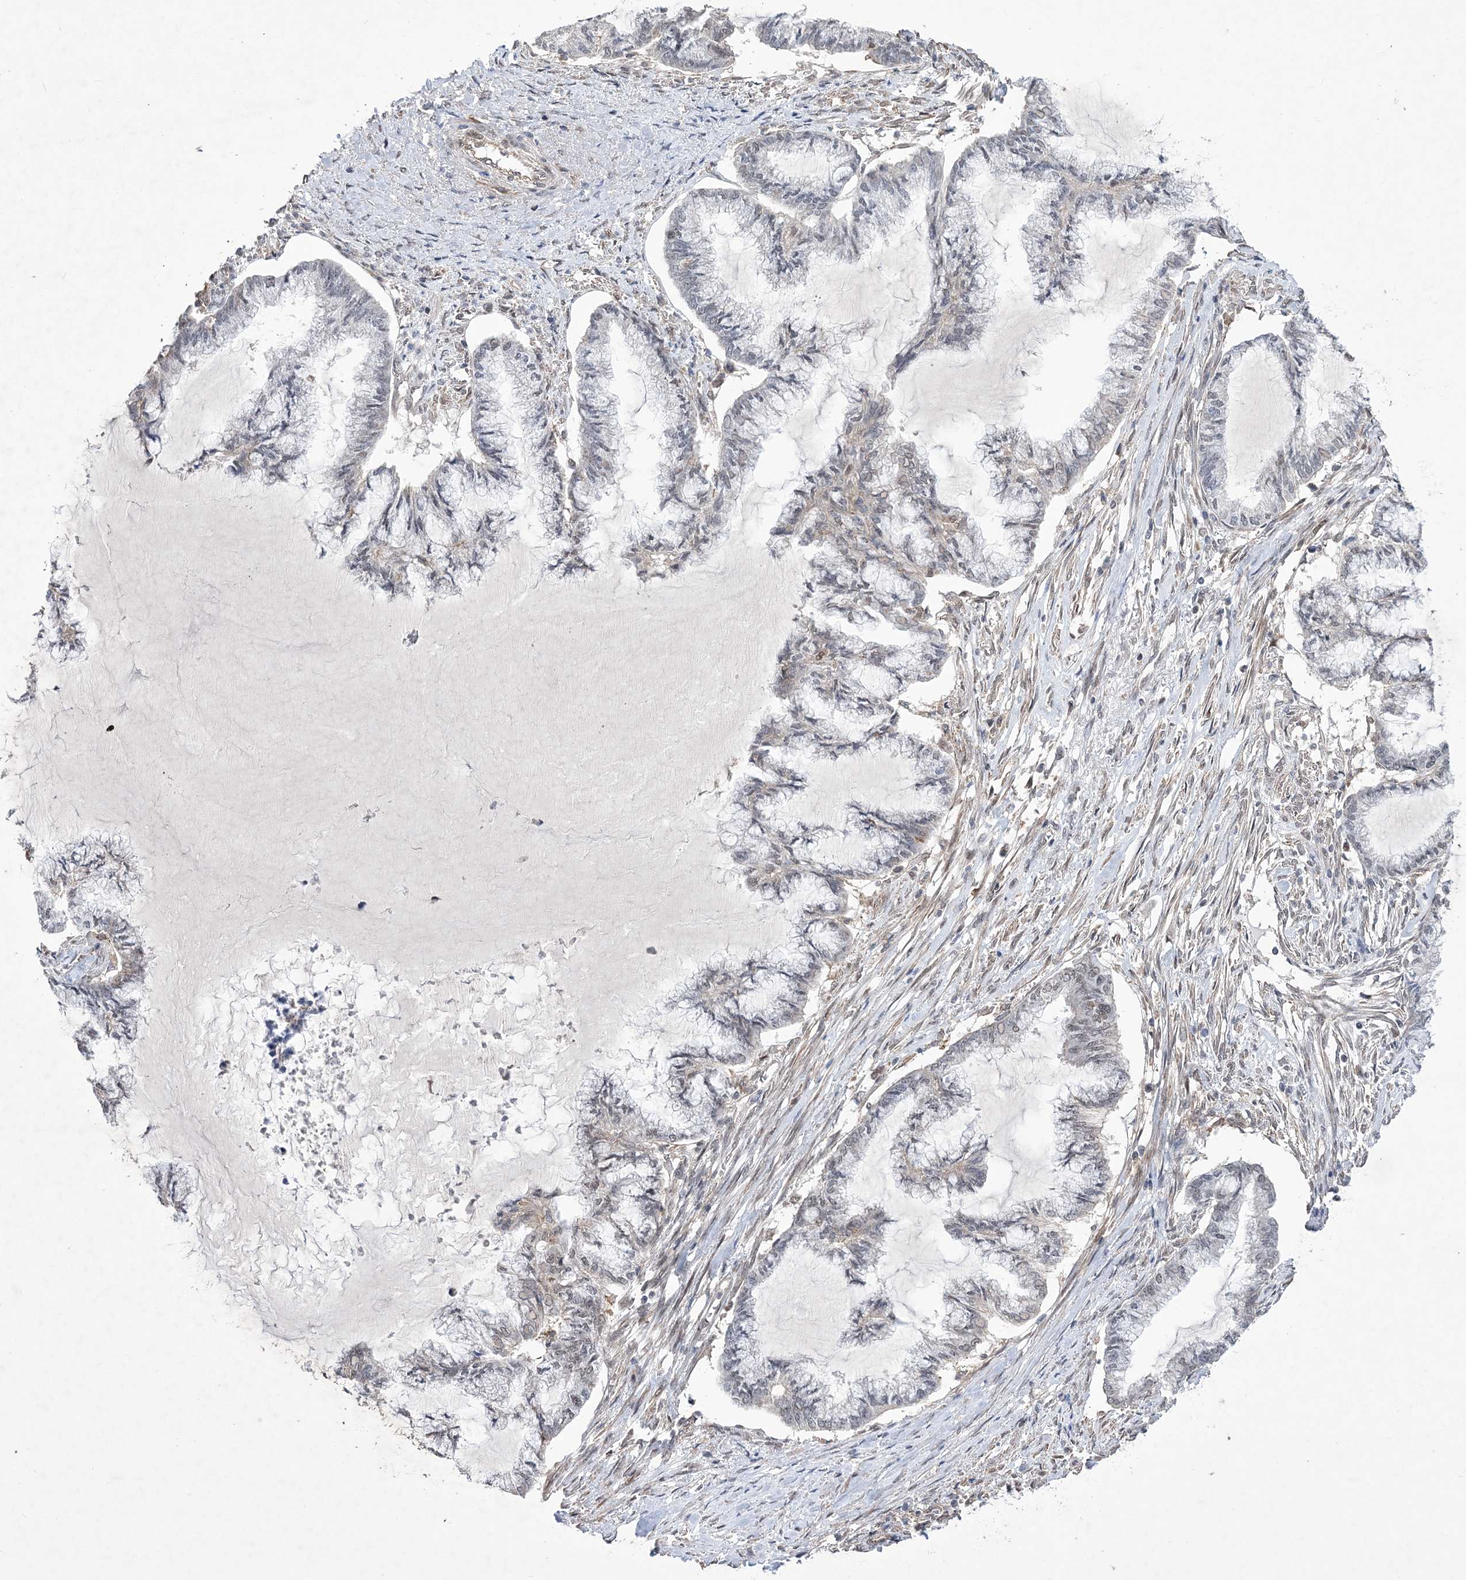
{"staining": {"intensity": "negative", "quantity": "none", "location": "none"}, "tissue": "endometrial cancer", "cell_type": "Tumor cells", "image_type": "cancer", "snomed": [{"axis": "morphology", "description": "Adenocarcinoma, NOS"}, {"axis": "topography", "description": "Endometrium"}], "caption": "DAB (3,3'-diaminobenzidine) immunohistochemical staining of endometrial adenocarcinoma shows no significant positivity in tumor cells.", "gene": "BOD1L1", "patient": {"sex": "female", "age": 86}}